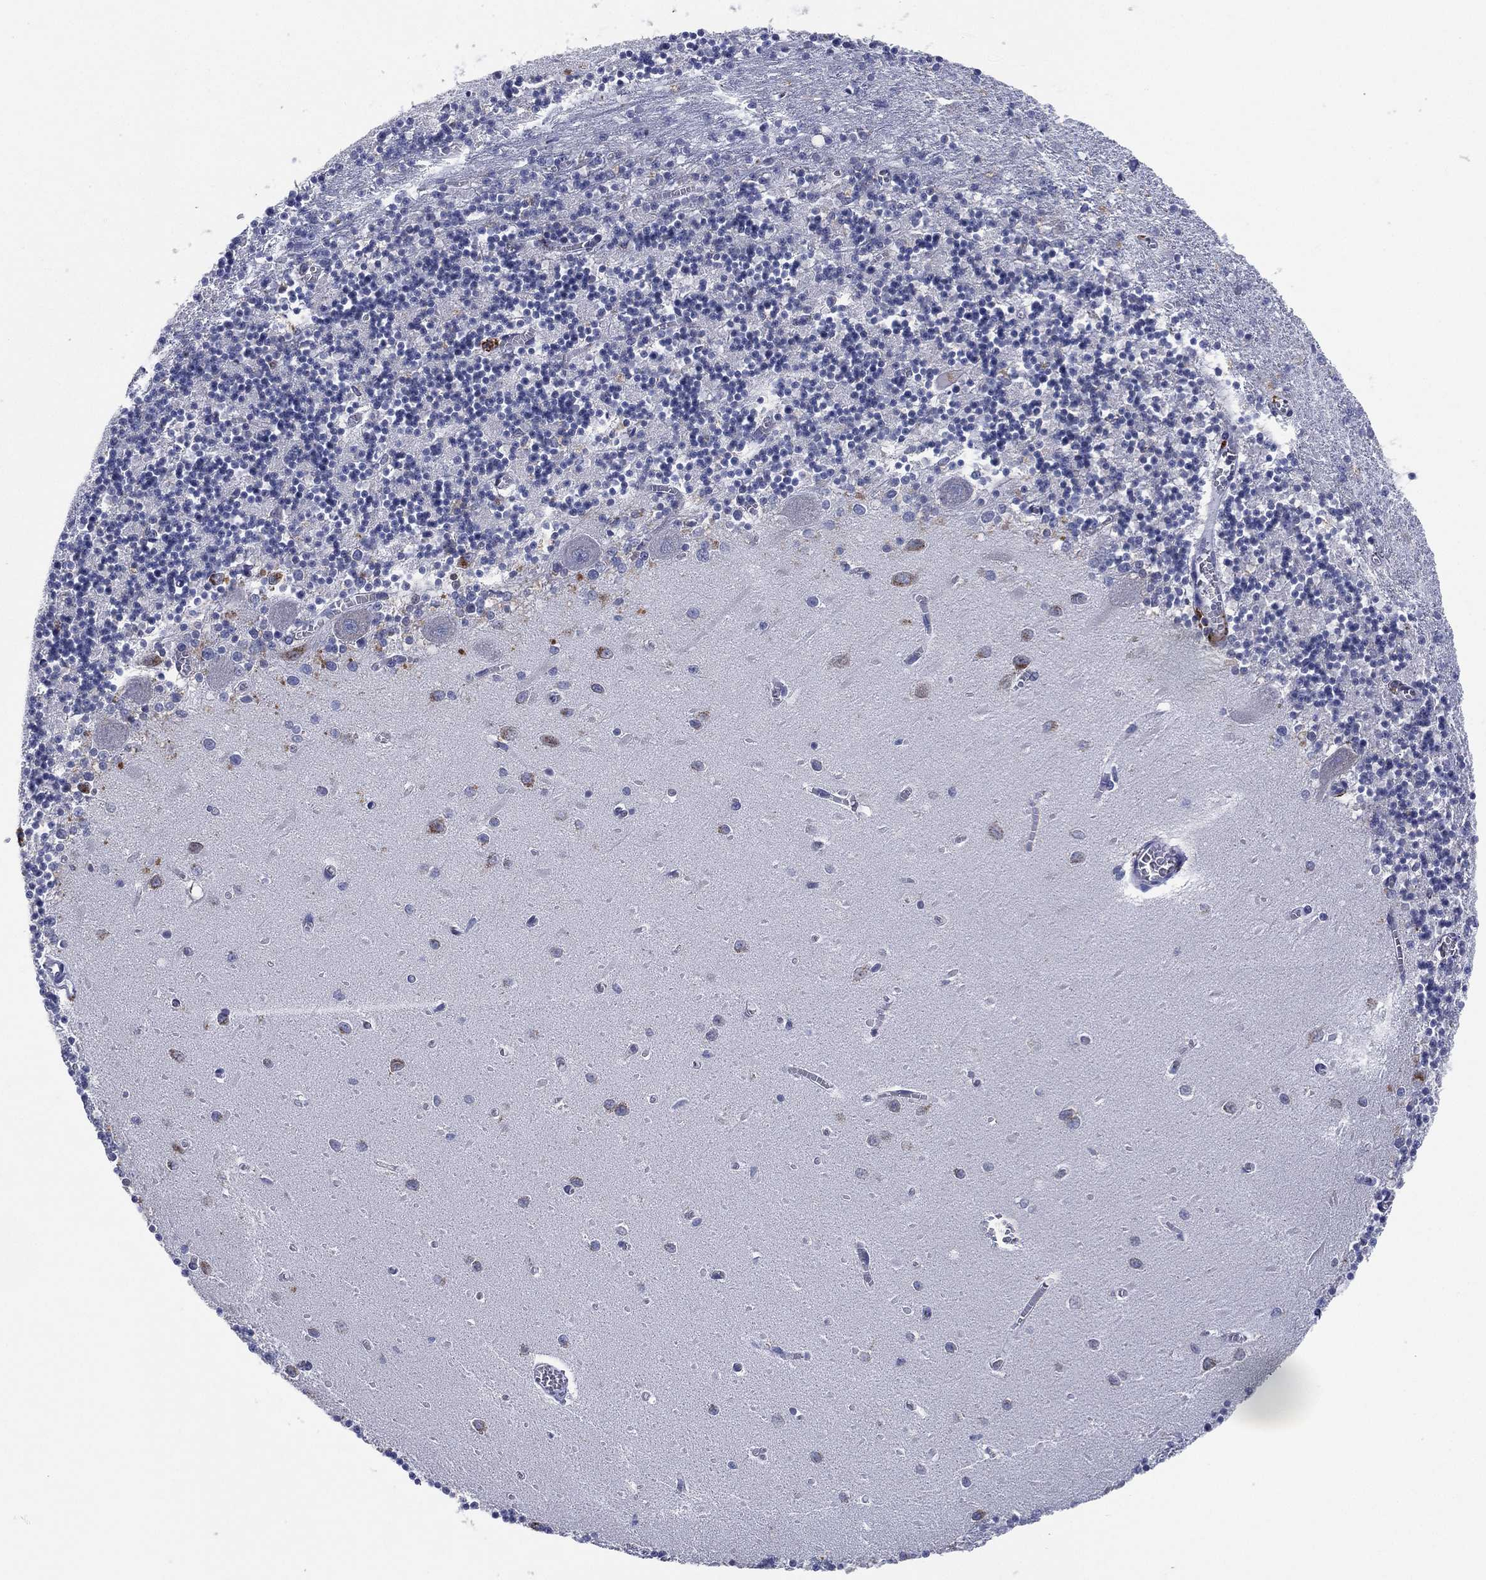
{"staining": {"intensity": "negative", "quantity": "none", "location": "none"}, "tissue": "cerebellum", "cell_type": "Cells in granular layer", "image_type": "normal", "snomed": [{"axis": "morphology", "description": "Normal tissue, NOS"}, {"axis": "topography", "description": "Cerebellum"}], "caption": "This is an immunohistochemistry (IHC) image of benign human cerebellum. There is no staining in cells in granular layer.", "gene": "GALNS", "patient": {"sex": "female", "age": 64}}